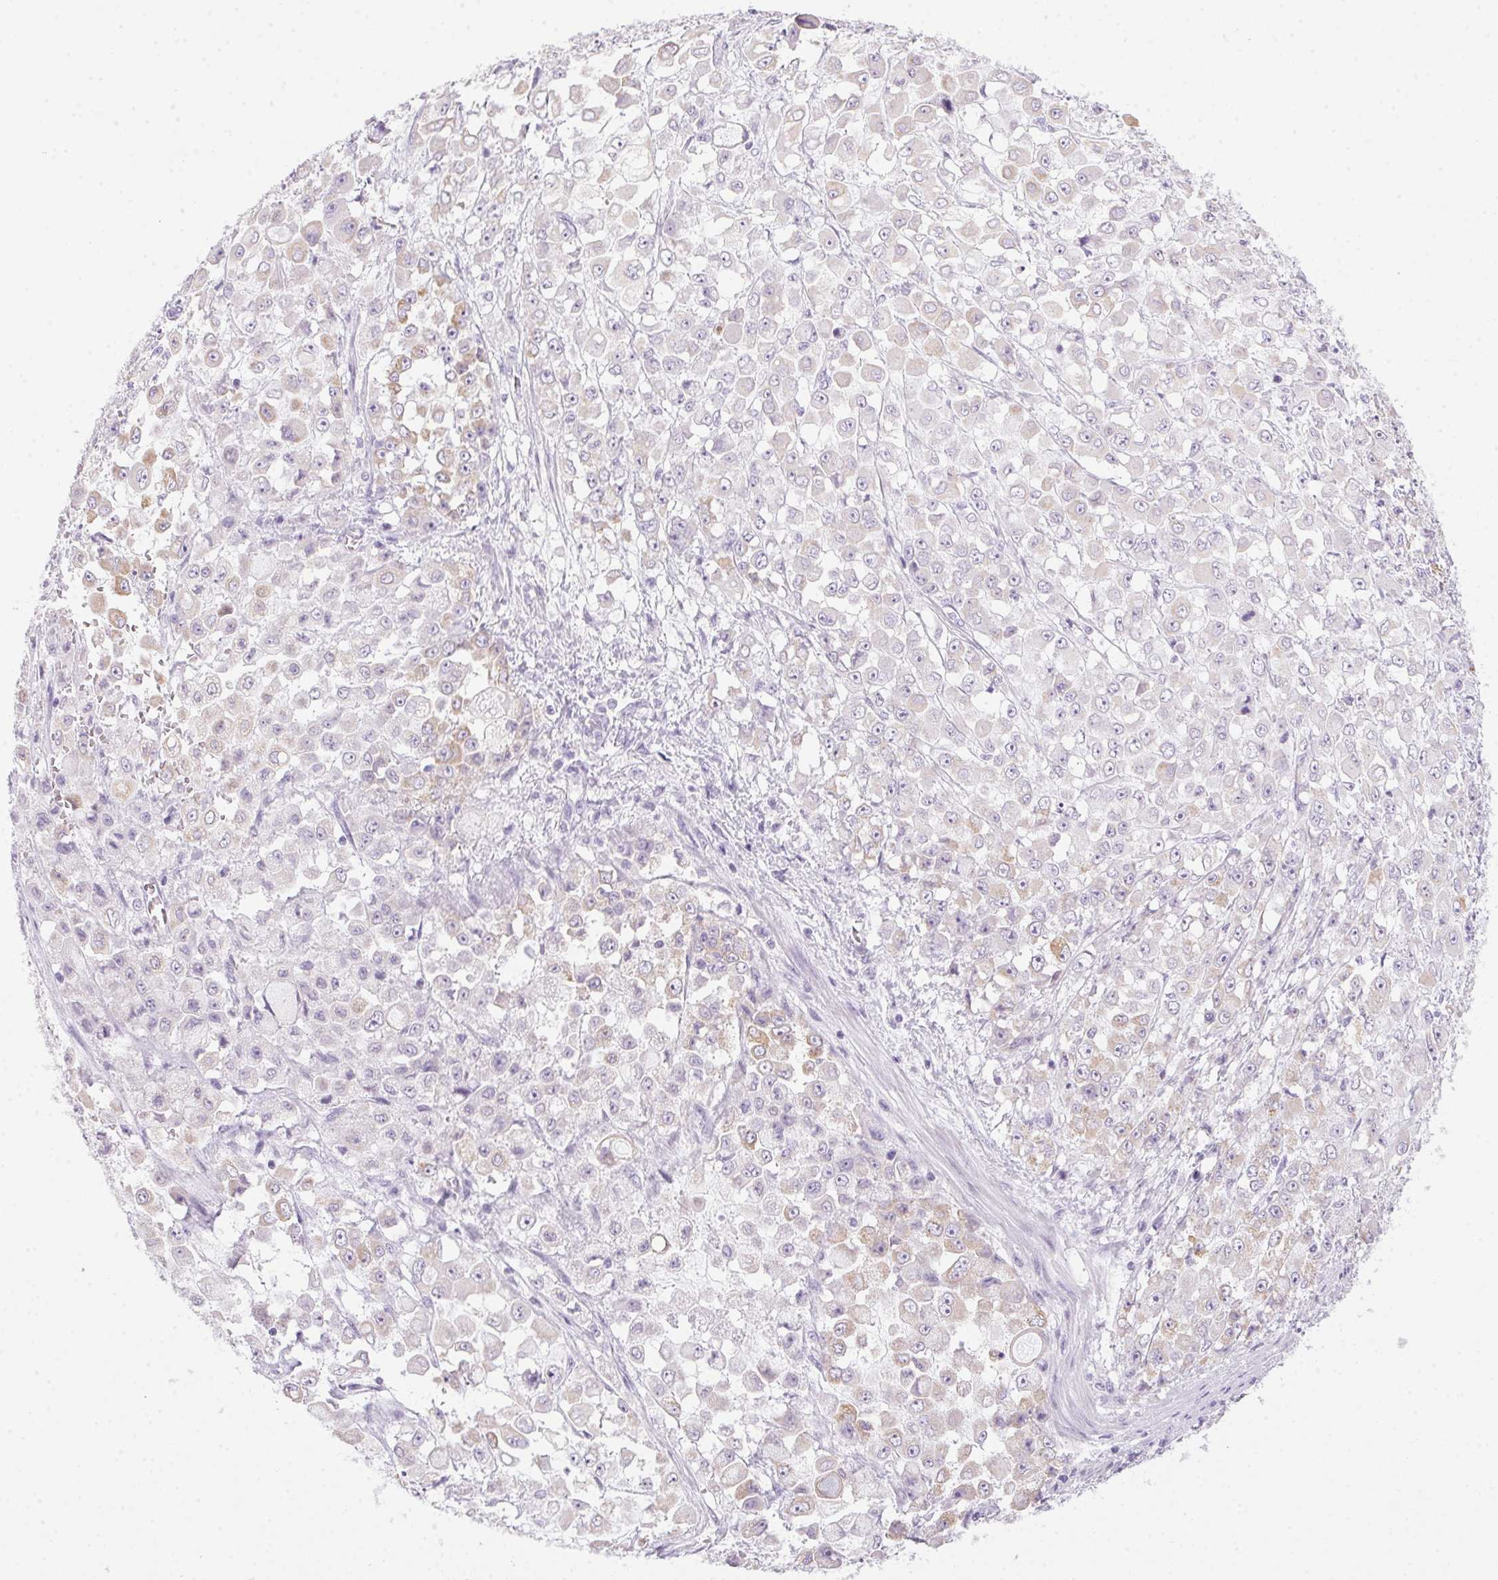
{"staining": {"intensity": "weak", "quantity": "<25%", "location": "cytoplasmic/membranous"}, "tissue": "stomach cancer", "cell_type": "Tumor cells", "image_type": "cancer", "snomed": [{"axis": "morphology", "description": "Adenocarcinoma, NOS"}, {"axis": "topography", "description": "Stomach"}], "caption": "Image shows no significant protein positivity in tumor cells of stomach adenocarcinoma.", "gene": "POPDC2", "patient": {"sex": "female", "age": 76}}